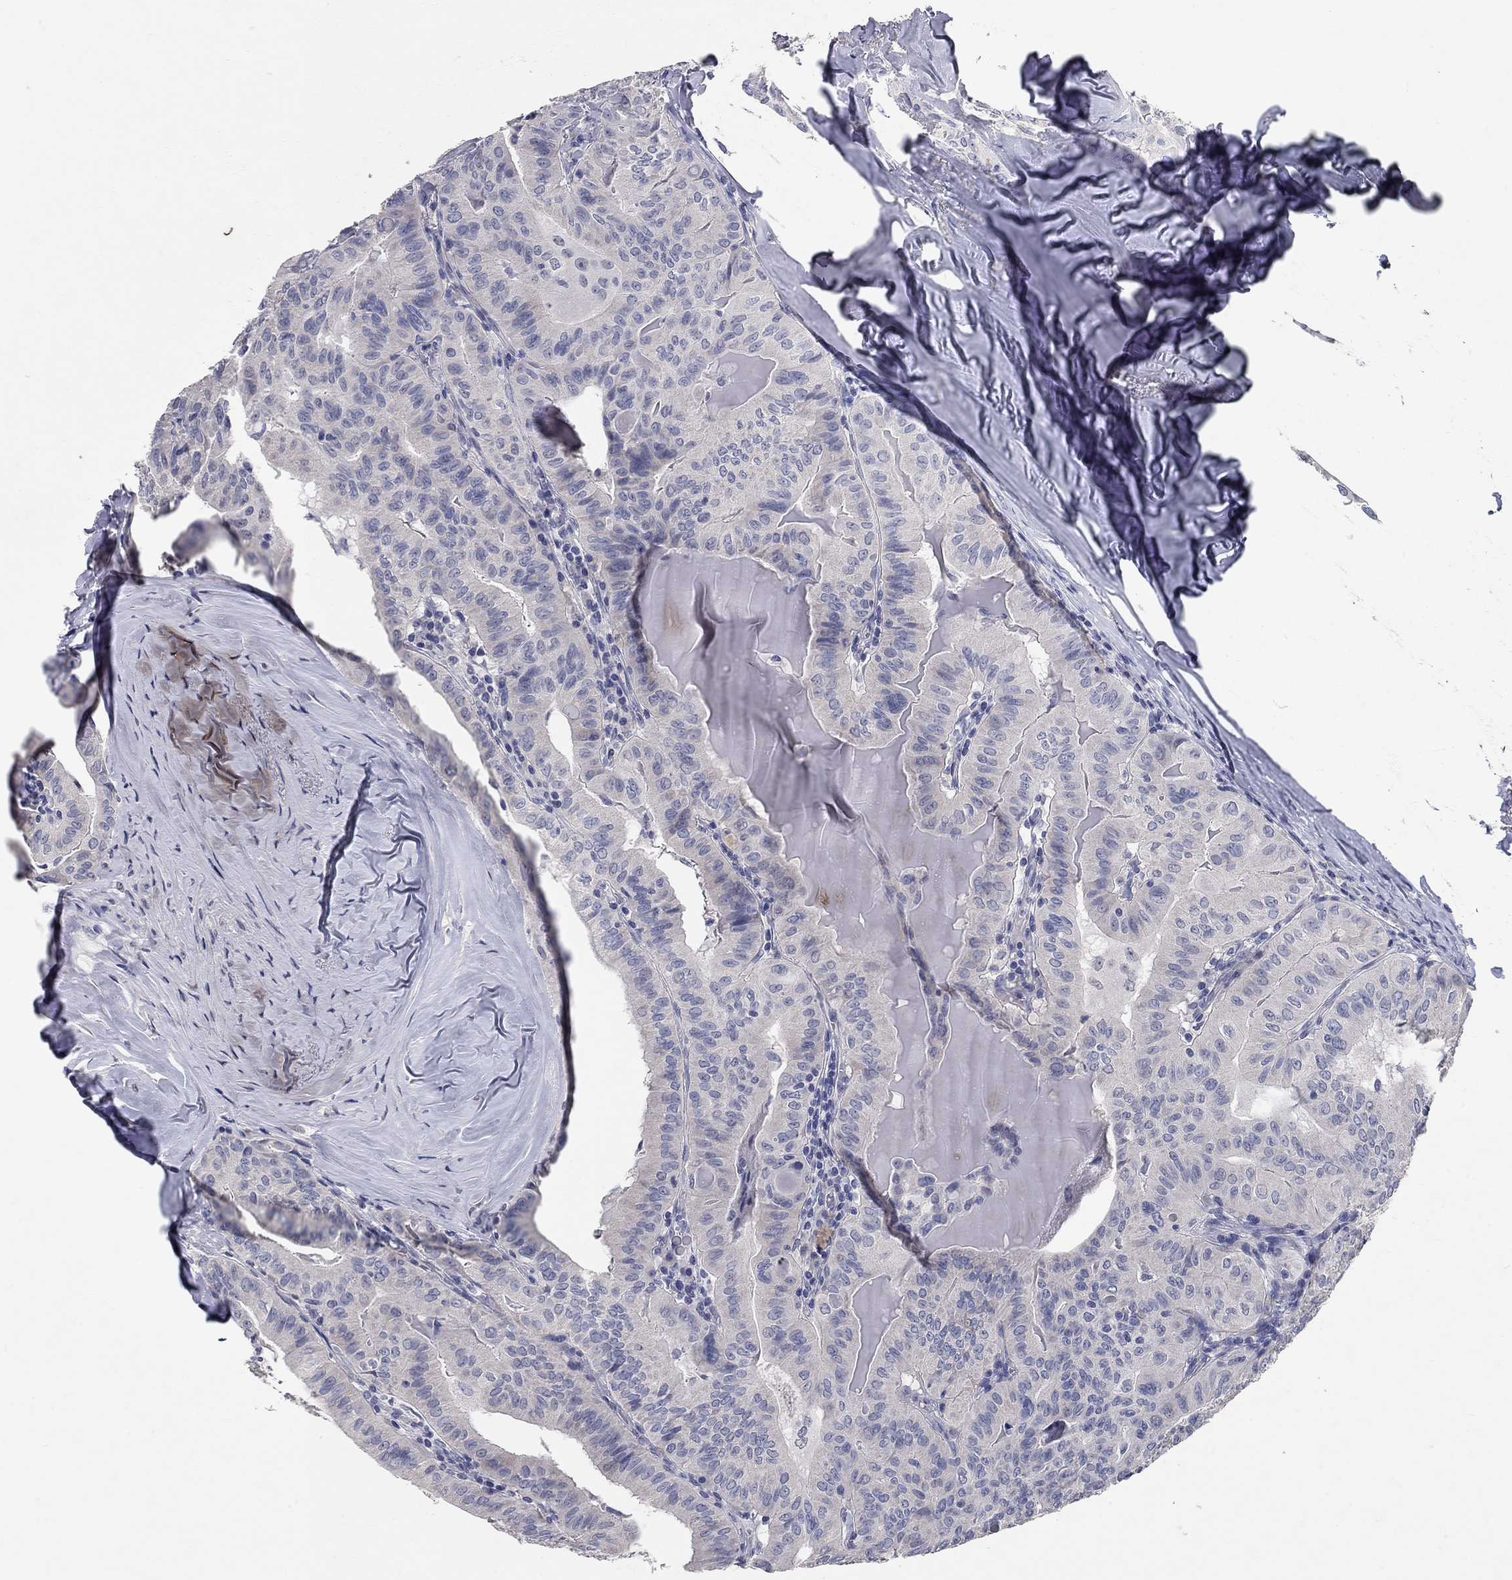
{"staining": {"intensity": "negative", "quantity": "none", "location": "none"}, "tissue": "thyroid cancer", "cell_type": "Tumor cells", "image_type": "cancer", "snomed": [{"axis": "morphology", "description": "Papillary adenocarcinoma, NOS"}, {"axis": "topography", "description": "Thyroid gland"}], "caption": "Immunohistochemistry (IHC) of human thyroid cancer displays no staining in tumor cells.", "gene": "SYT12", "patient": {"sex": "female", "age": 68}}